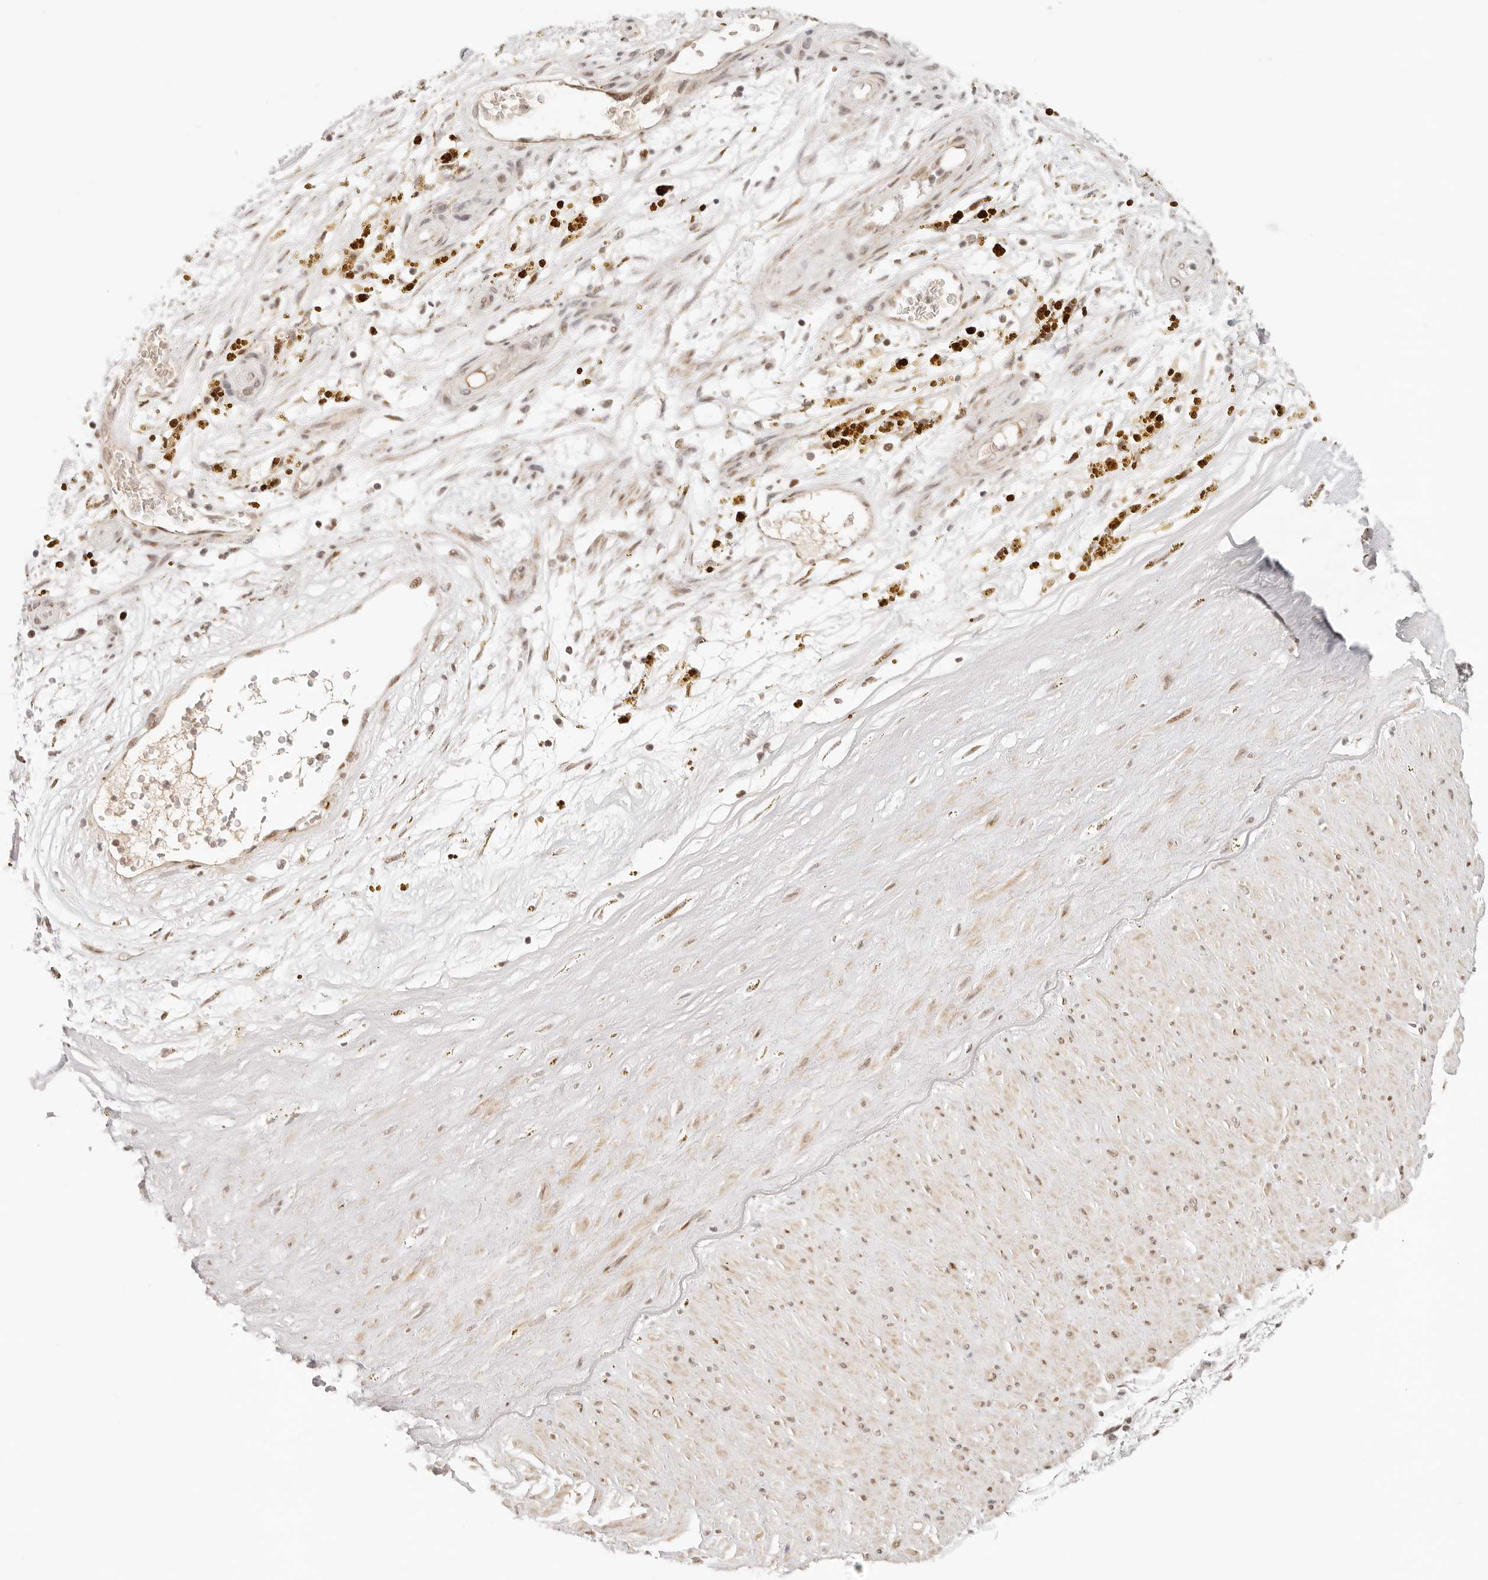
{"staining": {"intensity": "moderate", "quantity": ">75%", "location": "cytoplasmic/membranous"}, "tissue": "adipose tissue", "cell_type": "Adipocytes", "image_type": "normal", "snomed": [{"axis": "morphology", "description": "Normal tissue, NOS"}, {"axis": "topography", "description": "Soft tissue"}], "caption": "Immunohistochemical staining of normal human adipose tissue exhibits medium levels of moderate cytoplasmic/membranous positivity in approximately >75% of adipocytes. Nuclei are stained in blue.", "gene": "HOXC5", "patient": {"sex": "male", "age": 72}}